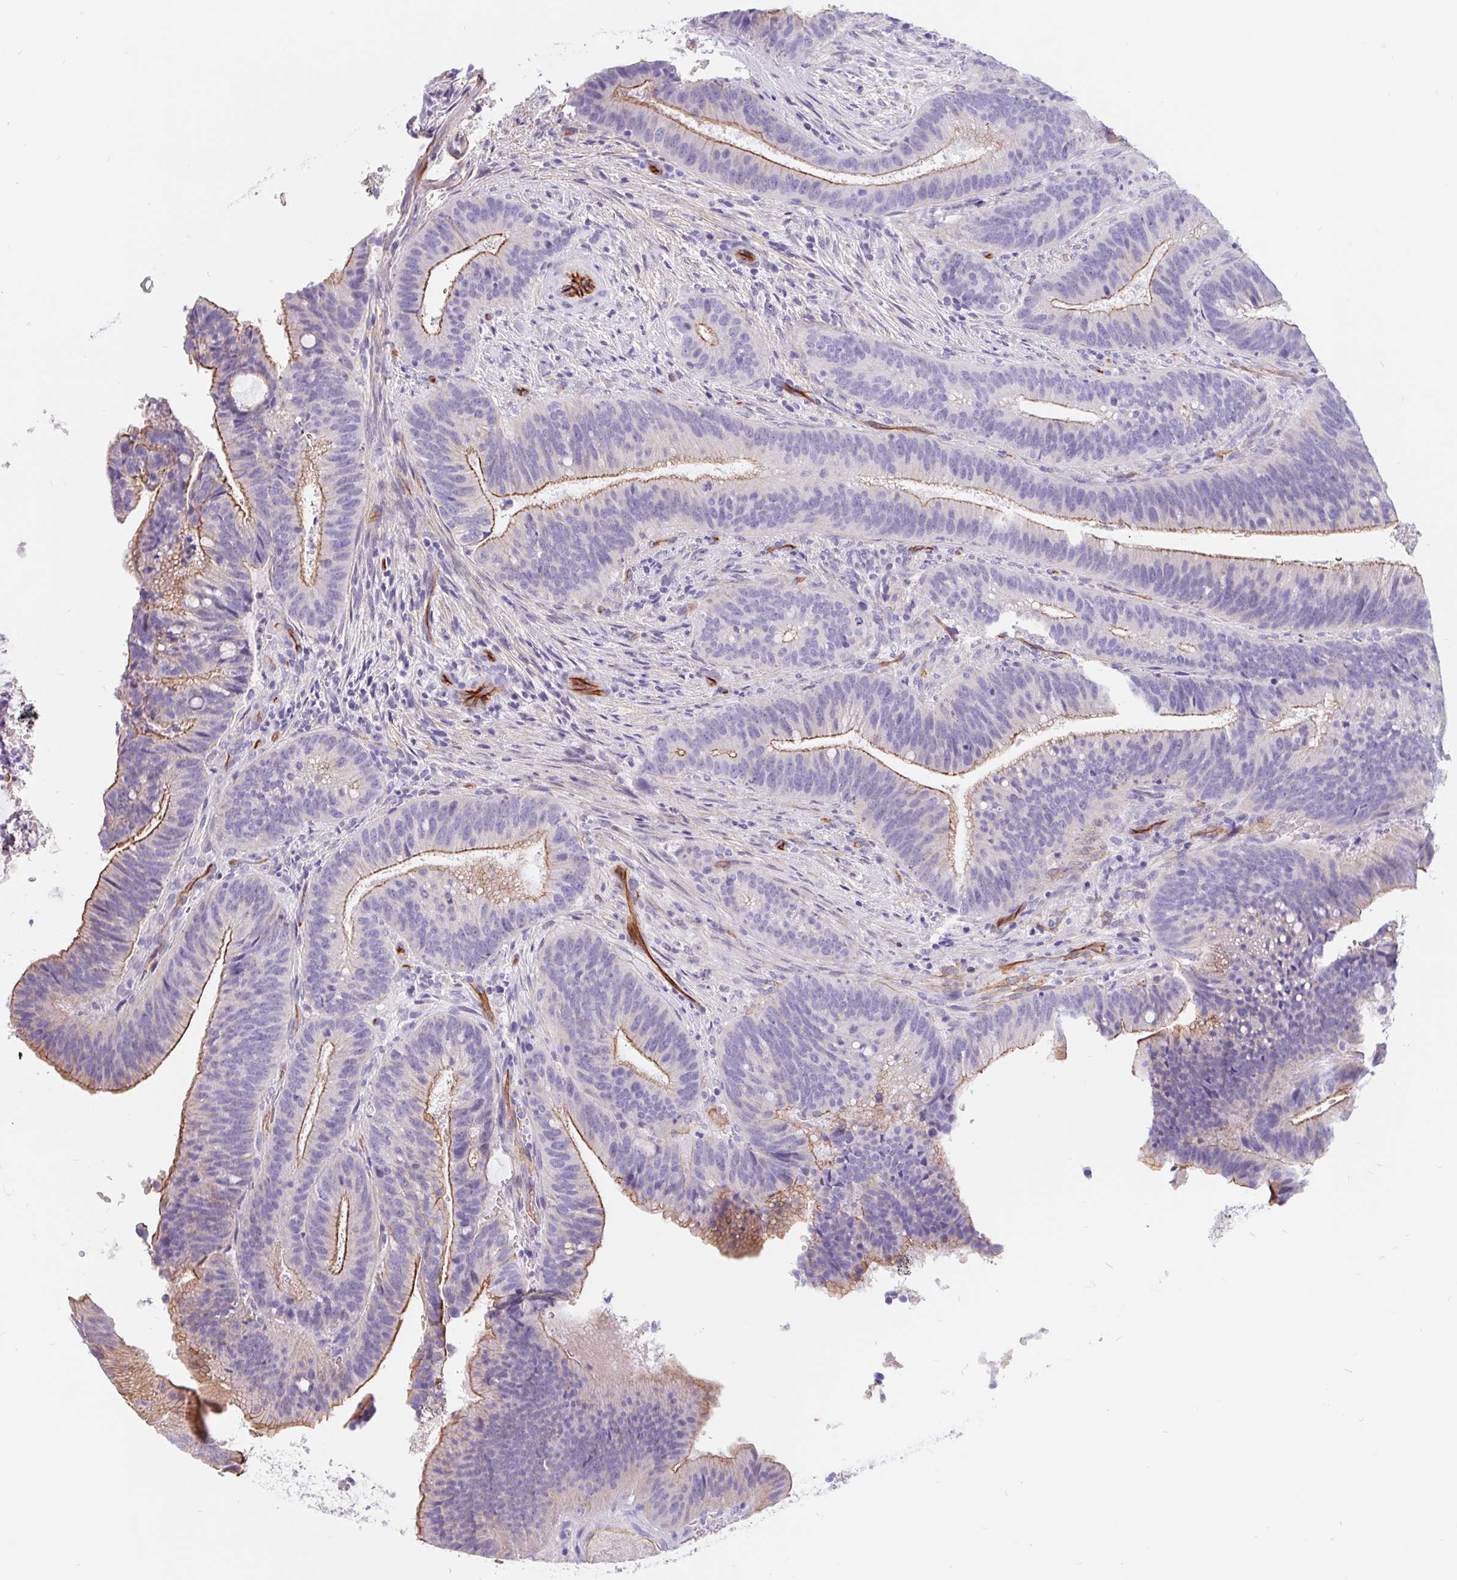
{"staining": {"intensity": "moderate", "quantity": "25%-75%", "location": "cytoplasmic/membranous"}, "tissue": "colorectal cancer", "cell_type": "Tumor cells", "image_type": "cancer", "snomed": [{"axis": "morphology", "description": "Adenocarcinoma, NOS"}, {"axis": "topography", "description": "Colon"}], "caption": "Colorectal cancer (adenocarcinoma) was stained to show a protein in brown. There is medium levels of moderate cytoplasmic/membranous staining in approximately 25%-75% of tumor cells. (DAB (3,3'-diaminobenzidine) = brown stain, brightfield microscopy at high magnification).", "gene": "LIMCH1", "patient": {"sex": "female", "age": 43}}